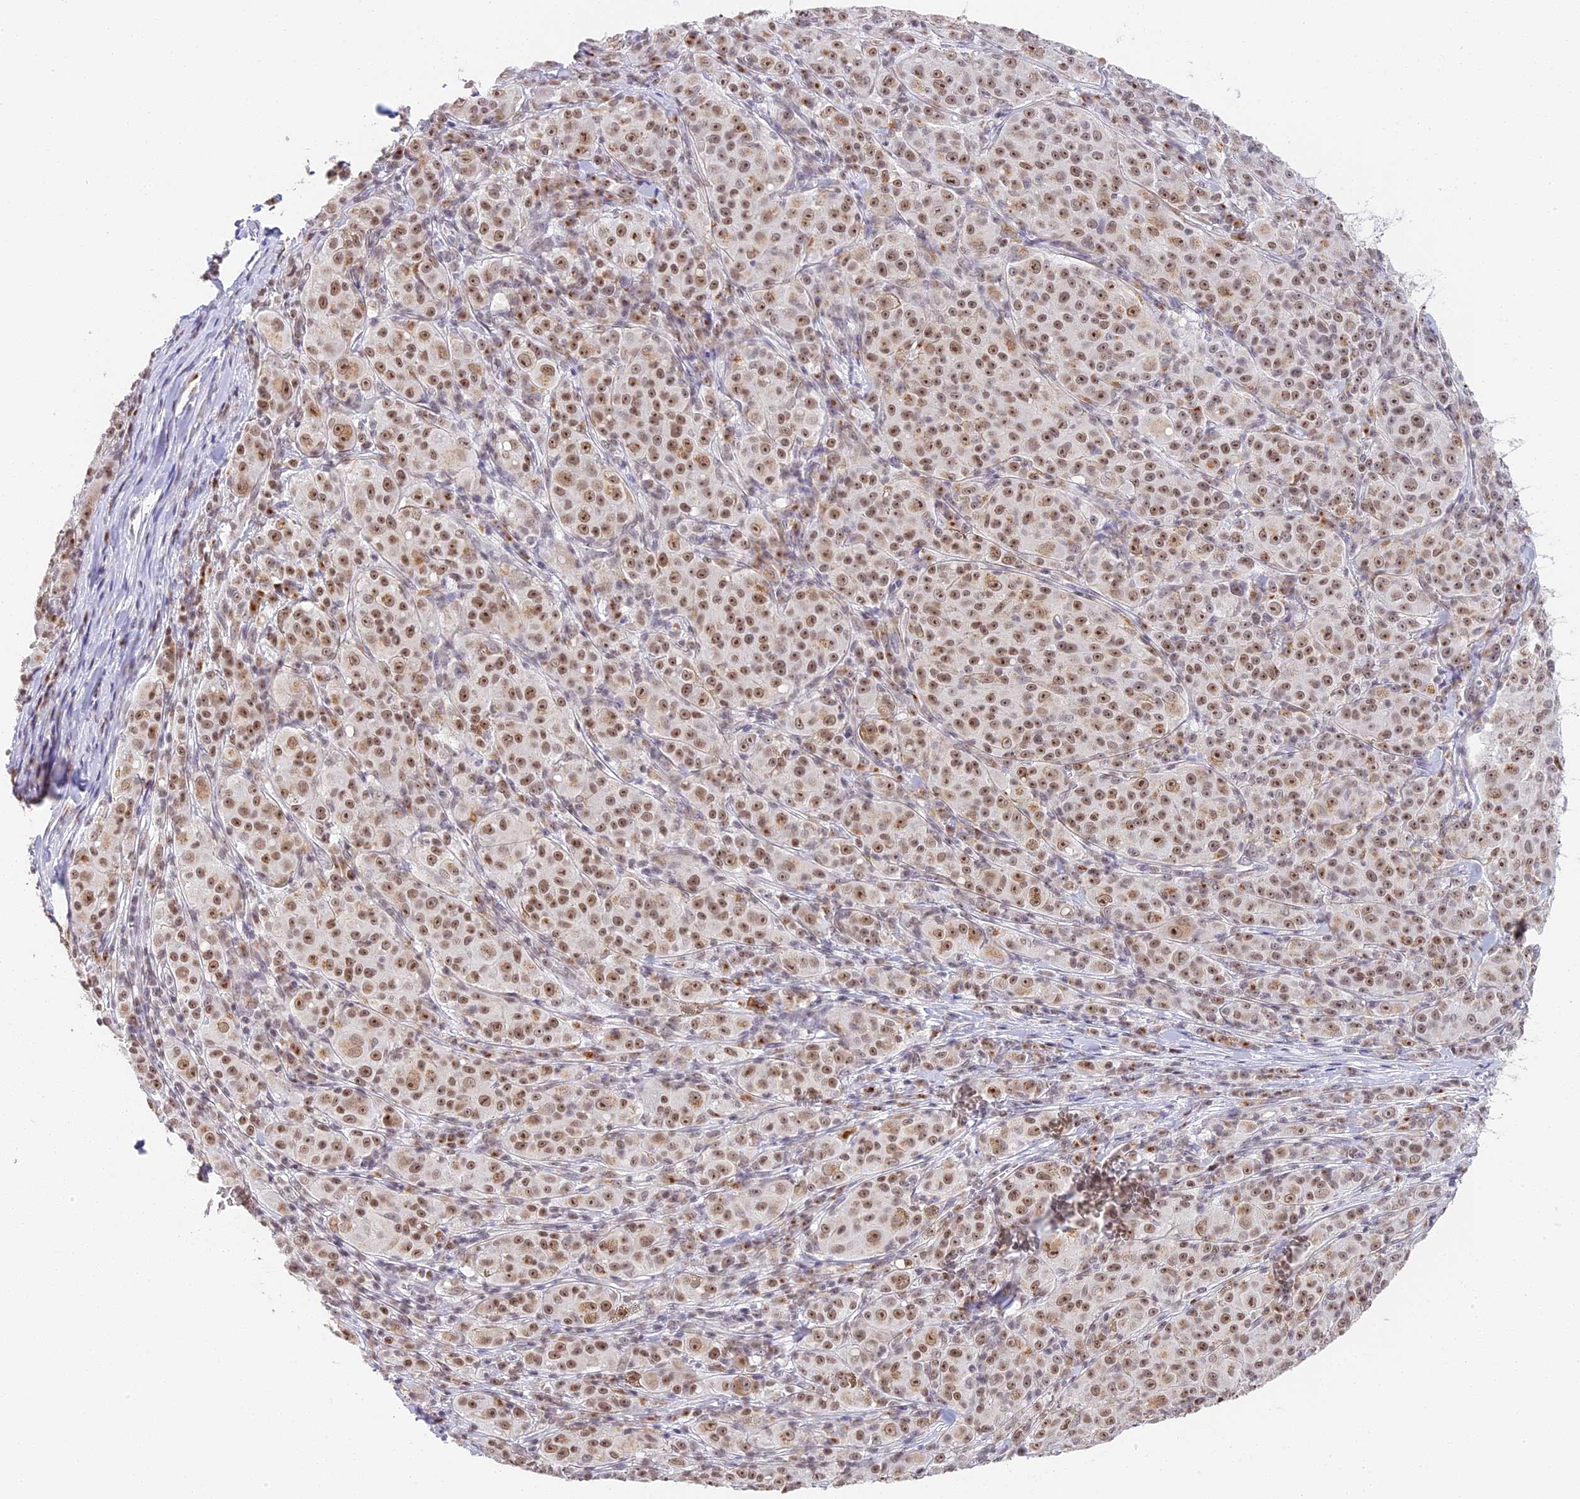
{"staining": {"intensity": "moderate", "quantity": "25%-75%", "location": "nuclear"}, "tissue": "melanoma", "cell_type": "Tumor cells", "image_type": "cancer", "snomed": [{"axis": "morphology", "description": "Malignant melanoma, NOS"}, {"axis": "topography", "description": "Skin"}], "caption": "High-power microscopy captured an immunohistochemistry (IHC) histopathology image of malignant melanoma, revealing moderate nuclear expression in about 25%-75% of tumor cells.", "gene": "HEATR5B", "patient": {"sex": "female", "age": 52}}